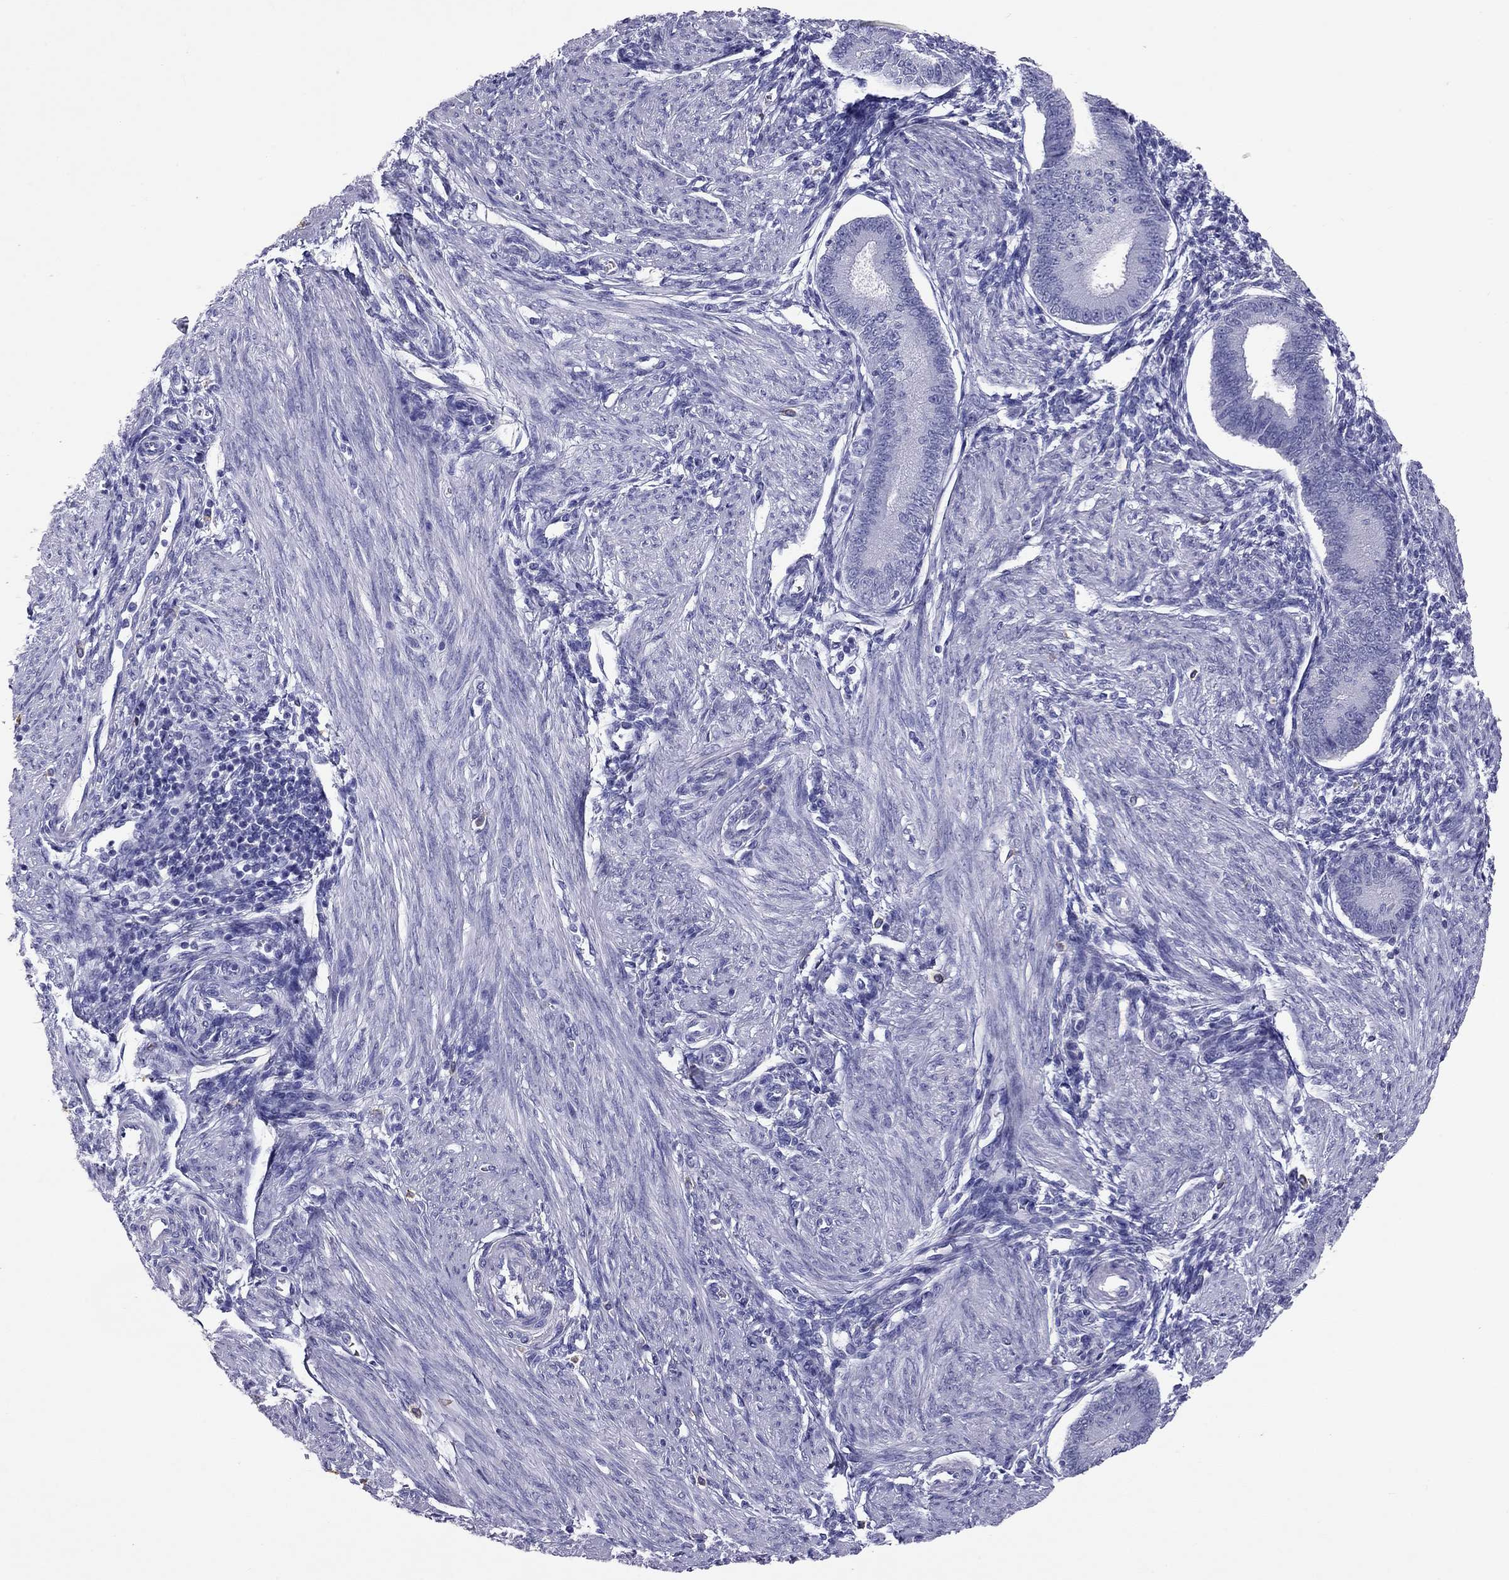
{"staining": {"intensity": "negative", "quantity": "none", "location": "none"}, "tissue": "endometrium", "cell_type": "Cells in endometrial stroma", "image_type": "normal", "snomed": [{"axis": "morphology", "description": "Normal tissue, NOS"}, {"axis": "topography", "description": "Endometrium"}], "caption": "Immunohistochemistry of unremarkable endometrium exhibits no positivity in cells in endometrial stroma.", "gene": "CALHM1", "patient": {"sex": "female", "age": 39}}